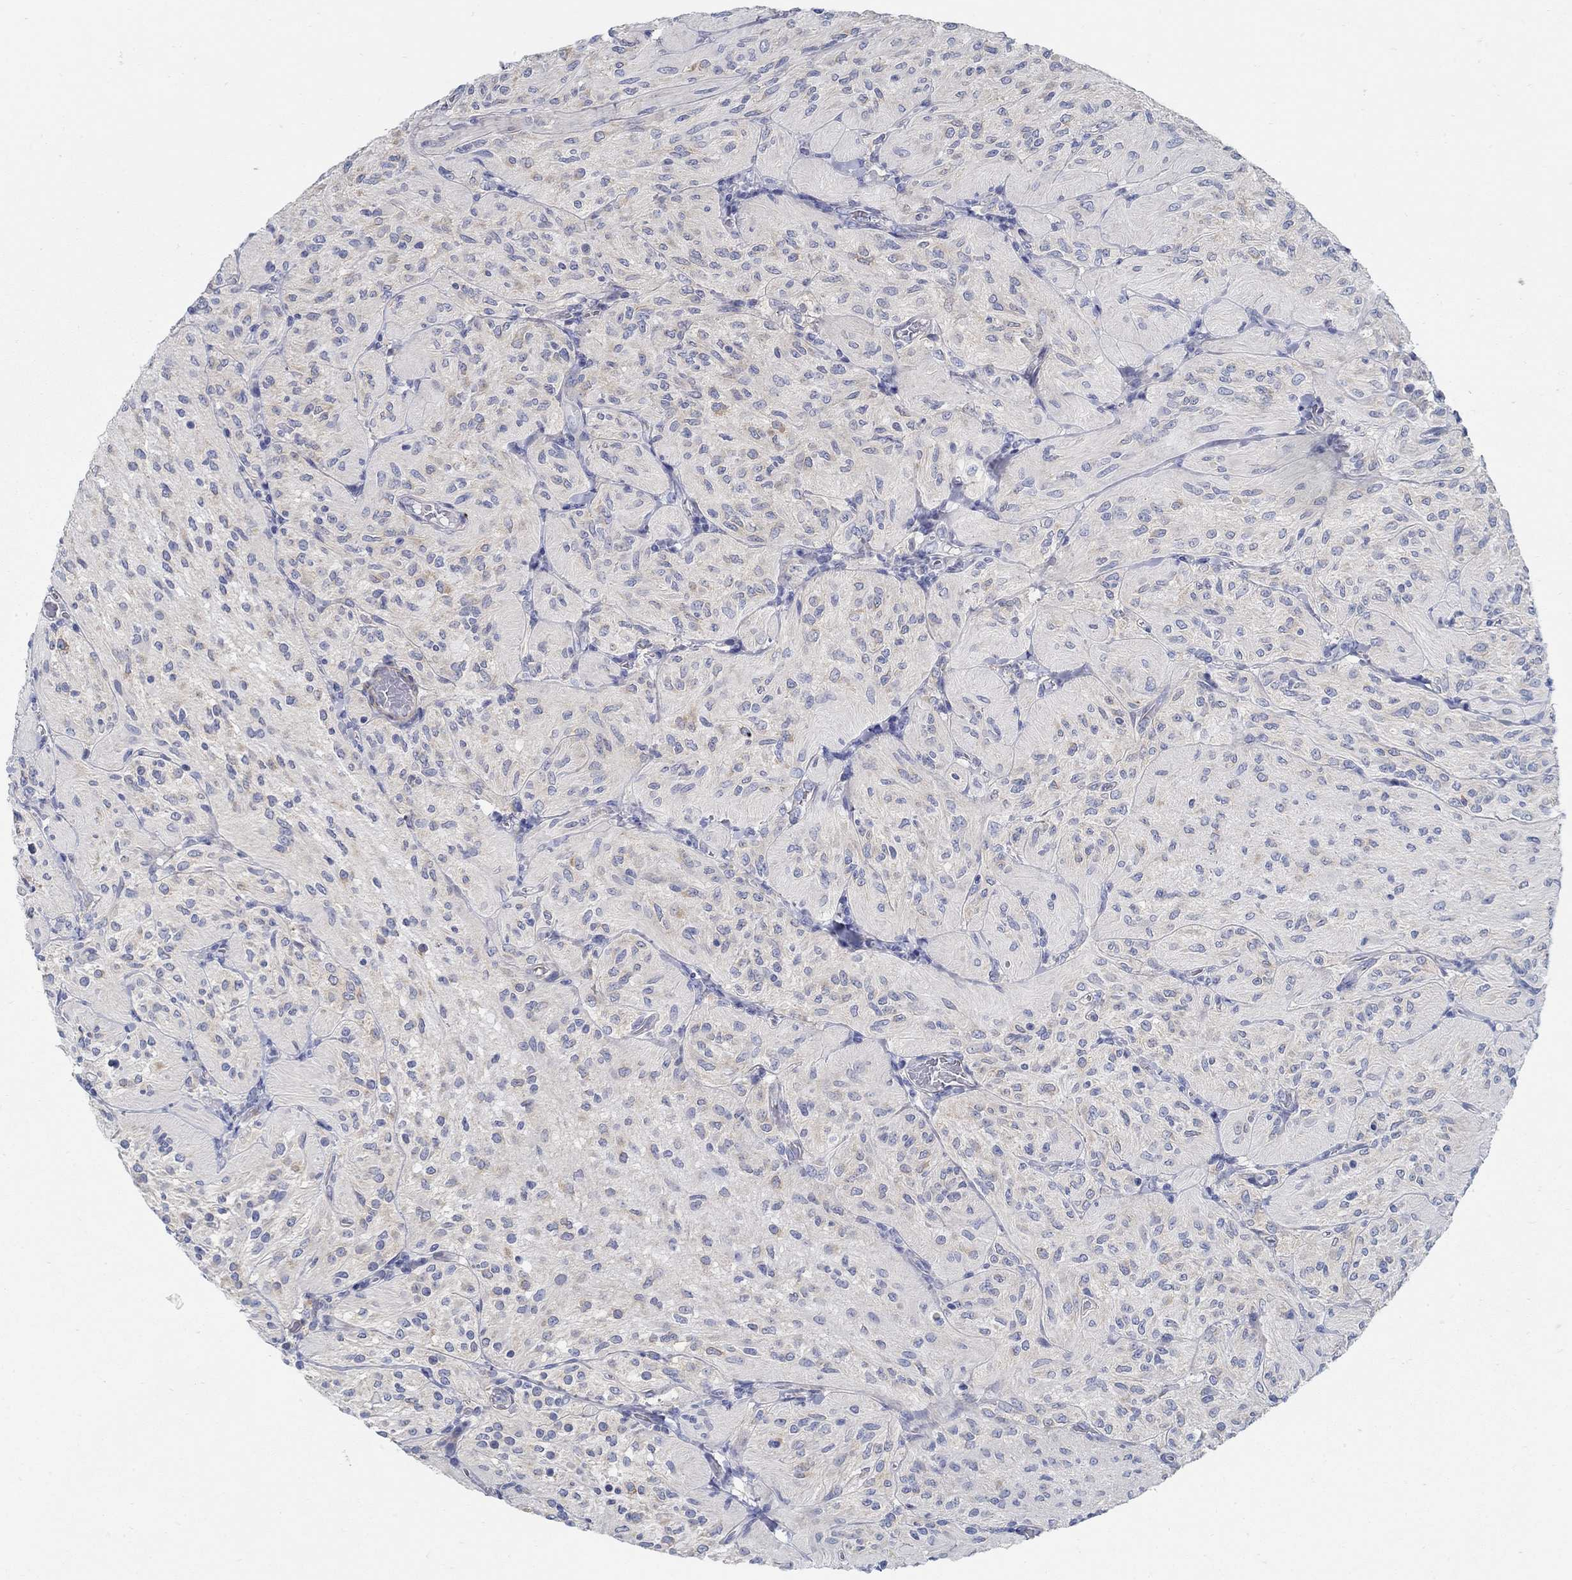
{"staining": {"intensity": "negative", "quantity": "none", "location": "none"}, "tissue": "glioma", "cell_type": "Tumor cells", "image_type": "cancer", "snomed": [{"axis": "morphology", "description": "Glioma, malignant, Low grade"}, {"axis": "topography", "description": "Brain"}], "caption": "A histopathology image of malignant glioma (low-grade) stained for a protein exhibits no brown staining in tumor cells. (DAB (3,3'-diaminobenzidine) IHC with hematoxylin counter stain).", "gene": "C15orf39", "patient": {"sex": "male", "age": 3}}